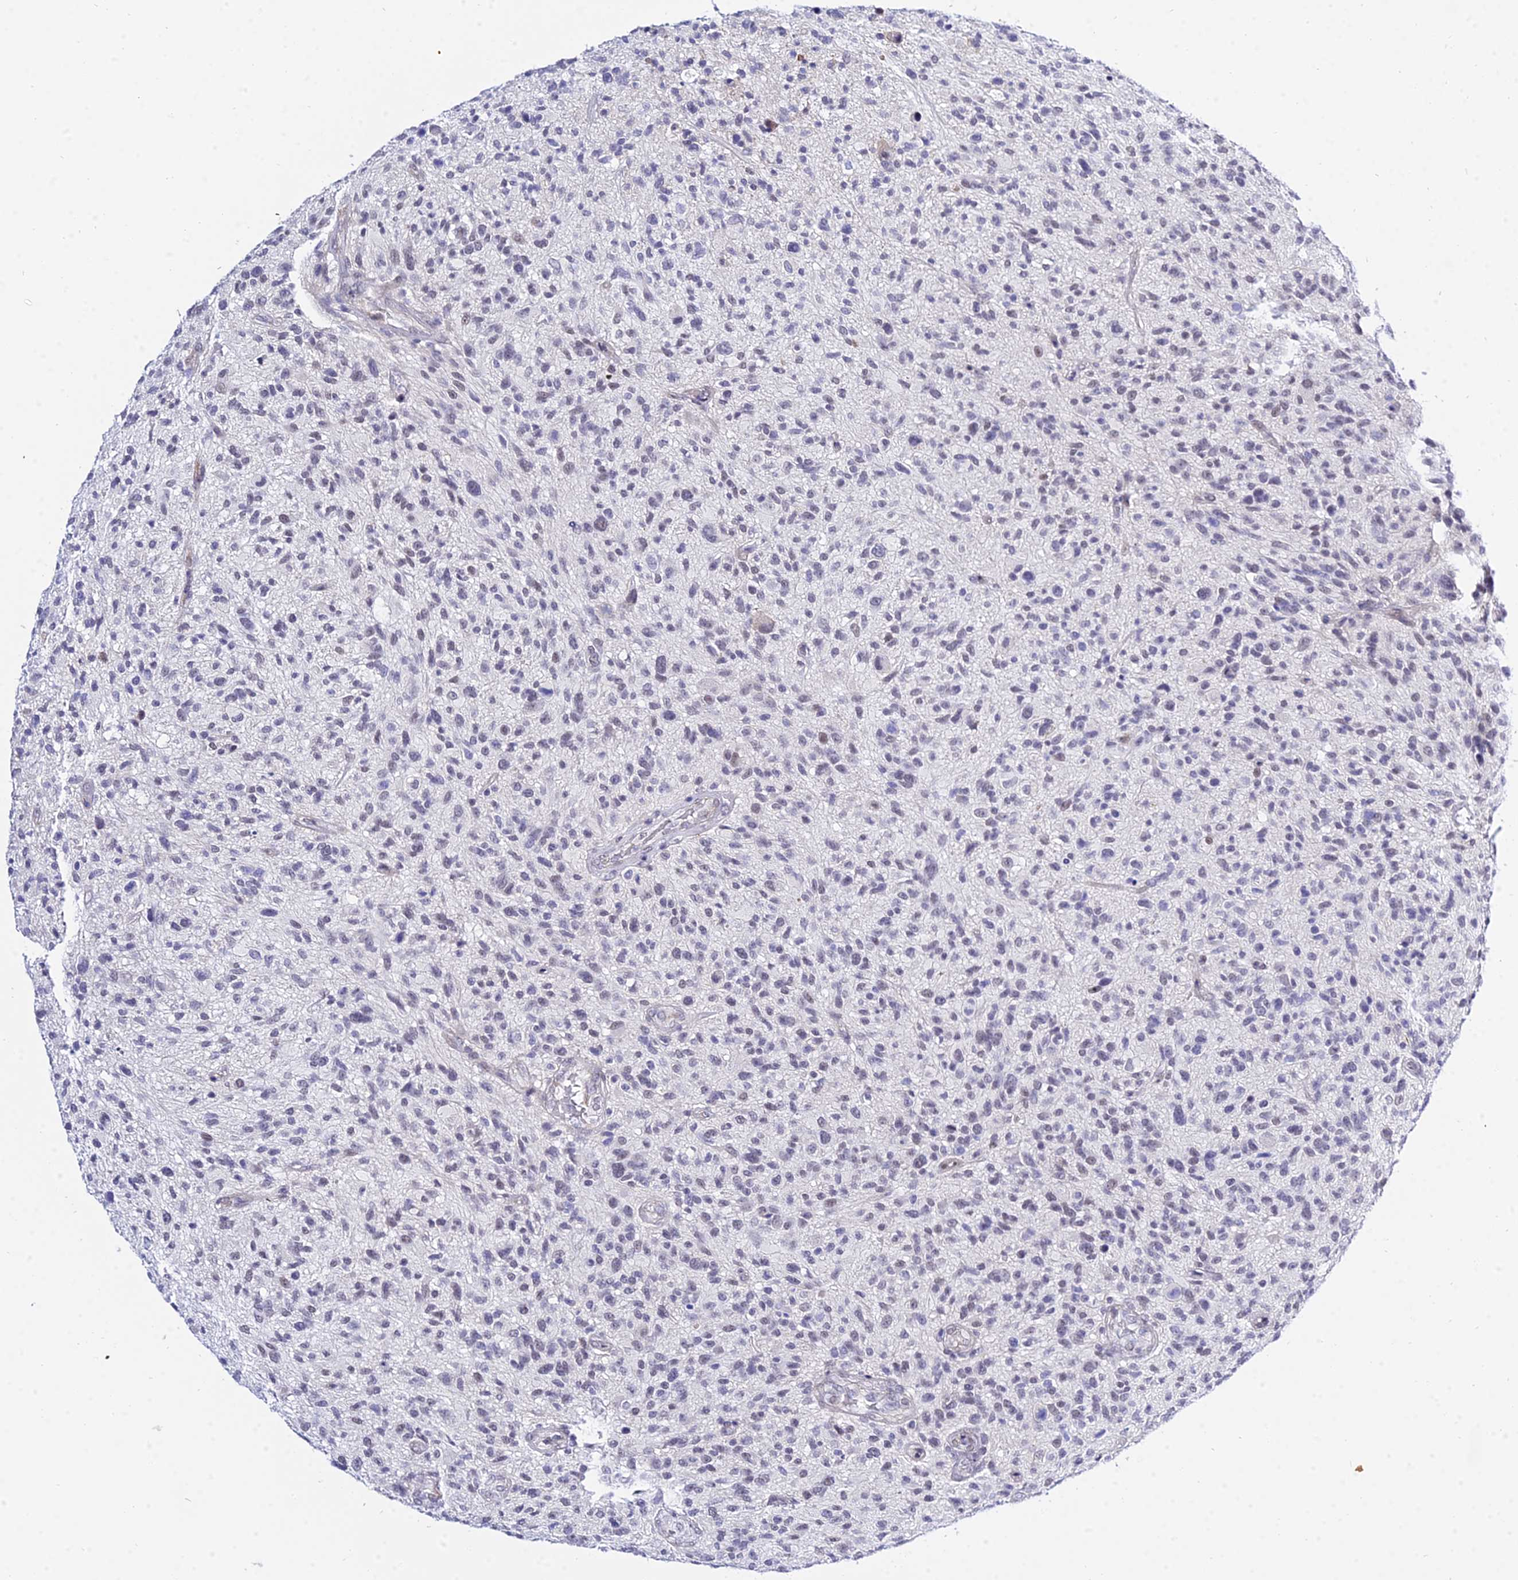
{"staining": {"intensity": "negative", "quantity": "none", "location": "none"}, "tissue": "glioma", "cell_type": "Tumor cells", "image_type": "cancer", "snomed": [{"axis": "morphology", "description": "Glioma, malignant, High grade"}, {"axis": "topography", "description": "Brain"}], "caption": "A high-resolution image shows immunohistochemistry staining of high-grade glioma (malignant), which shows no significant positivity in tumor cells.", "gene": "ZNF628", "patient": {"sex": "male", "age": 47}}